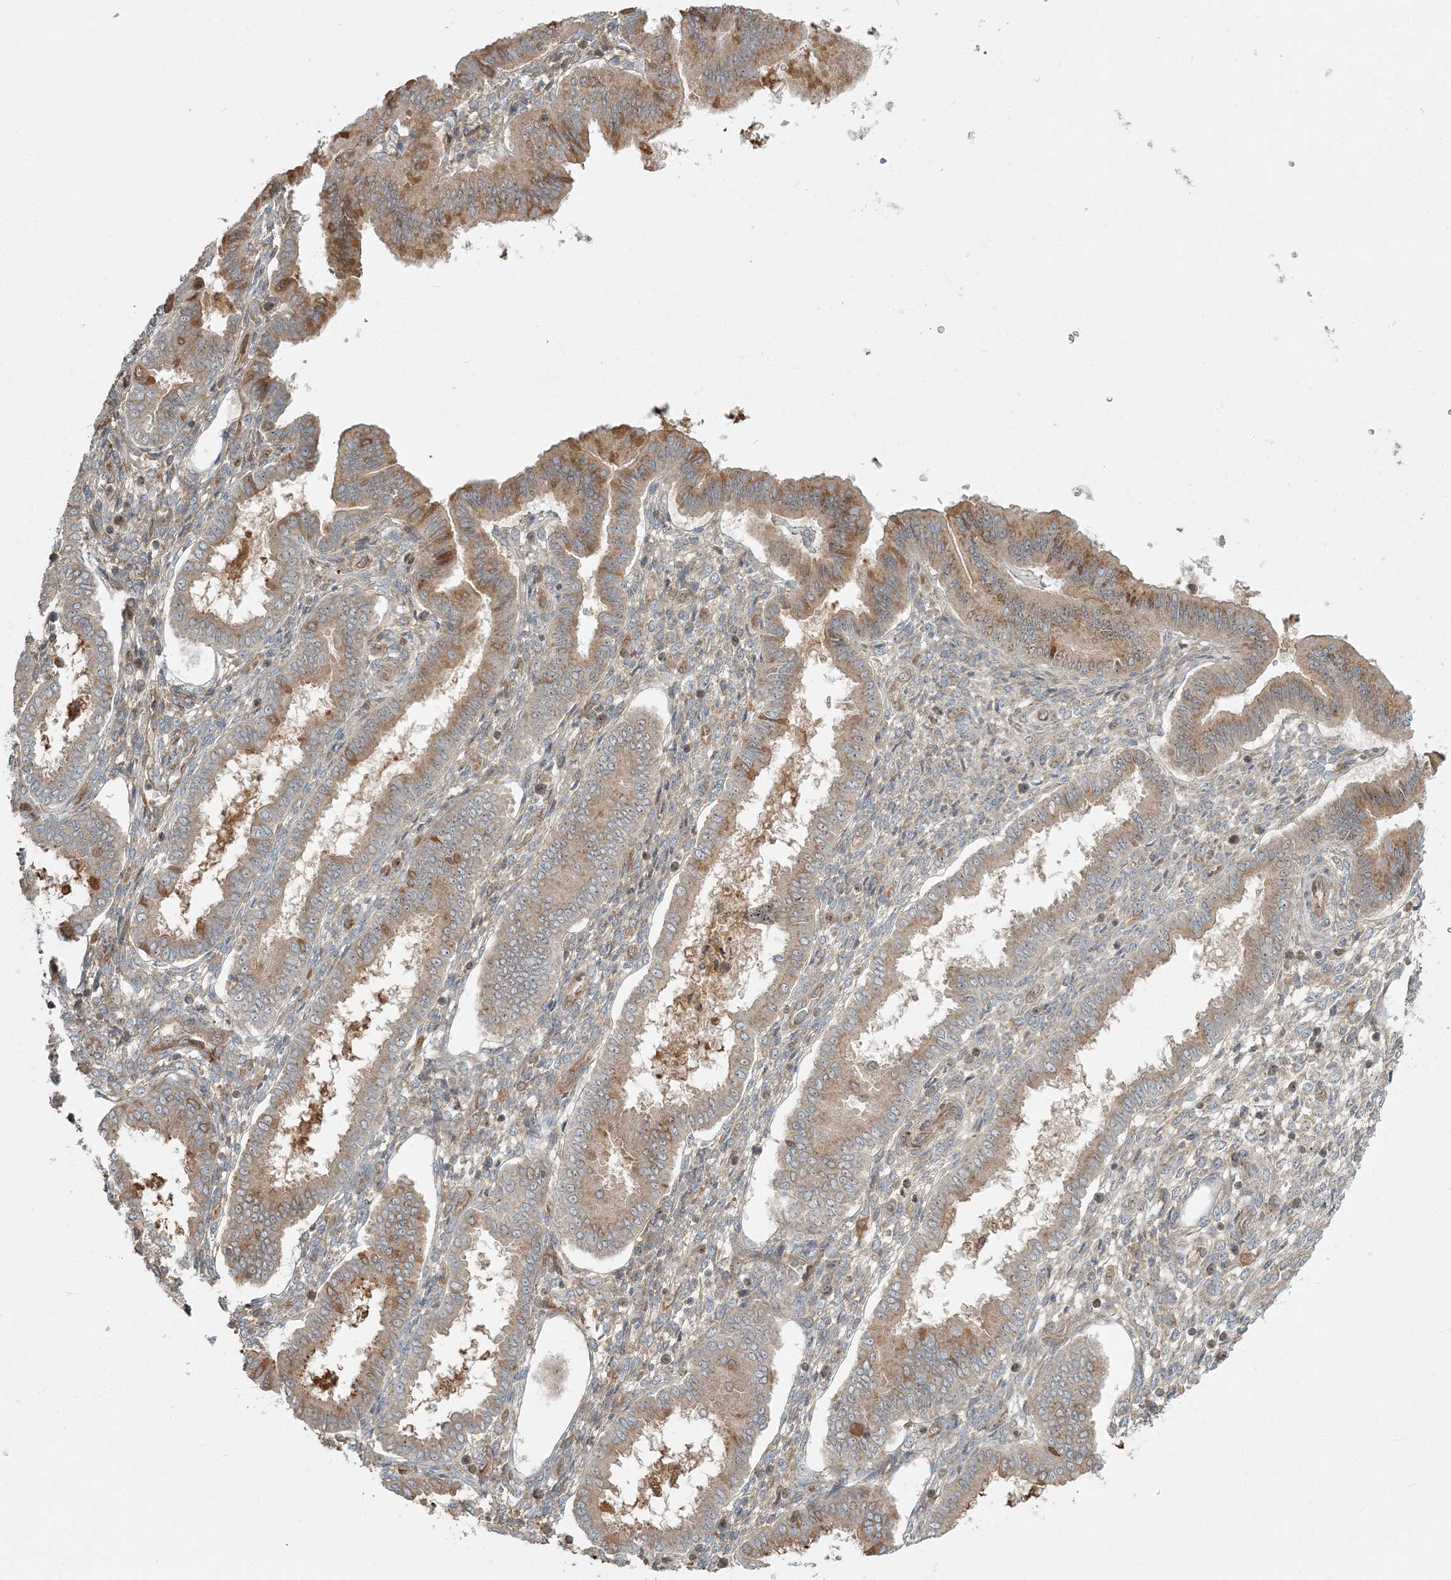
{"staining": {"intensity": "weak", "quantity": "<25%", "location": "cytoplasmic/membranous"}, "tissue": "endometrium", "cell_type": "Cells in endometrial stroma", "image_type": "normal", "snomed": [{"axis": "morphology", "description": "Normal tissue, NOS"}, {"axis": "topography", "description": "Endometrium"}], "caption": "Immunohistochemistry image of unremarkable endometrium: human endometrium stained with DAB demonstrates no significant protein staining in cells in endometrial stroma. (DAB (3,3'-diaminobenzidine) IHC visualized using brightfield microscopy, high magnification).", "gene": "AP1AR", "patient": {"sex": "female", "age": 24}}